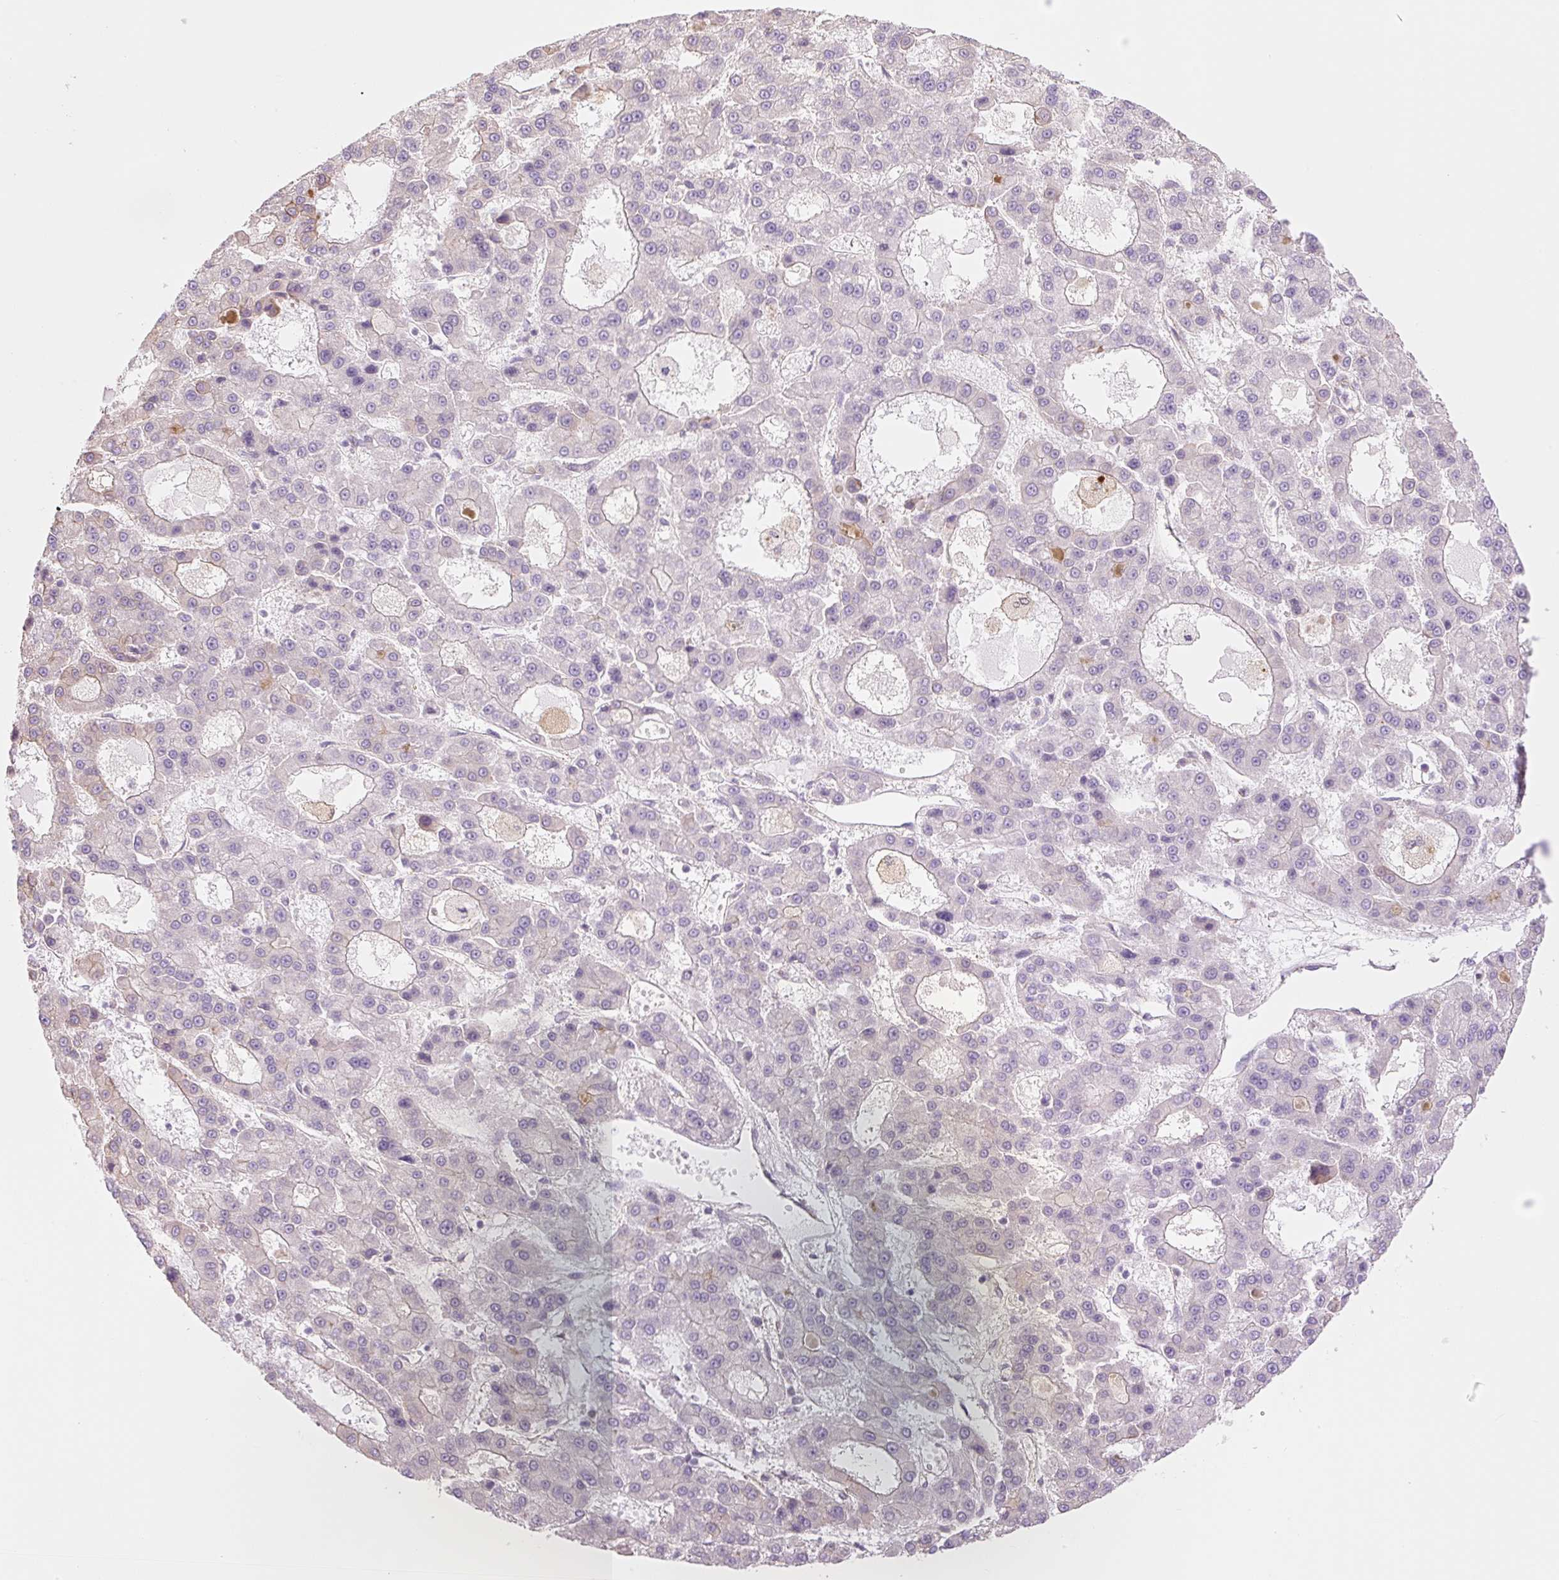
{"staining": {"intensity": "negative", "quantity": "none", "location": "none"}, "tissue": "liver cancer", "cell_type": "Tumor cells", "image_type": "cancer", "snomed": [{"axis": "morphology", "description": "Carcinoma, Hepatocellular, NOS"}, {"axis": "topography", "description": "Liver"}], "caption": "The micrograph demonstrates no significant positivity in tumor cells of liver cancer. Brightfield microscopy of immunohistochemistry (IHC) stained with DAB (3,3'-diaminobenzidine) (brown) and hematoxylin (blue), captured at high magnification.", "gene": "NLRP5", "patient": {"sex": "male", "age": 70}}